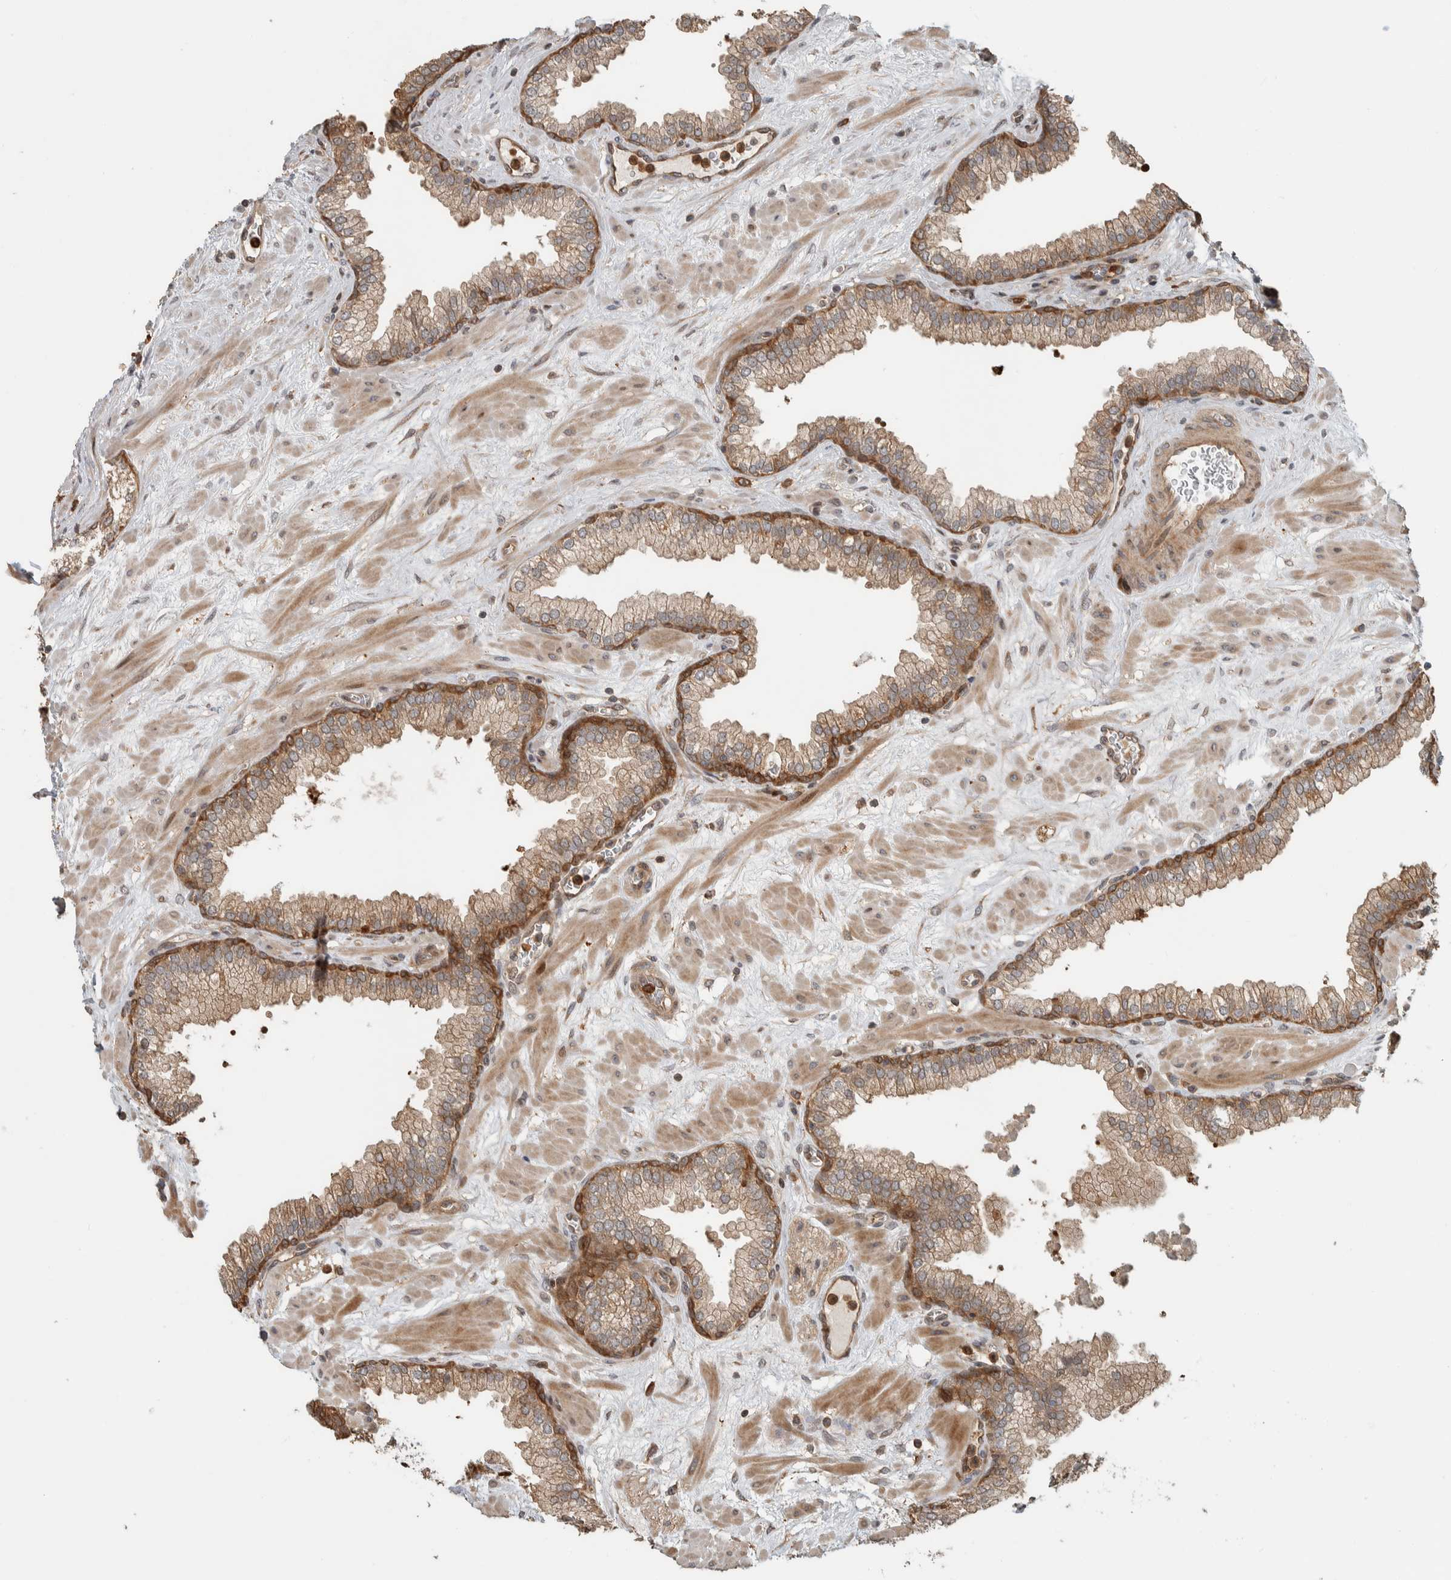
{"staining": {"intensity": "moderate", "quantity": ">75%", "location": "cytoplasmic/membranous"}, "tissue": "prostate", "cell_type": "Glandular cells", "image_type": "normal", "snomed": [{"axis": "morphology", "description": "Normal tissue, NOS"}, {"axis": "morphology", "description": "Urothelial carcinoma, Low grade"}, {"axis": "topography", "description": "Urinary bladder"}, {"axis": "topography", "description": "Prostate"}], "caption": "High-power microscopy captured an immunohistochemistry micrograph of unremarkable prostate, revealing moderate cytoplasmic/membranous staining in approximately >75% of glandular cells. (DAB (3,3'-diaminobenzidine) IHC with brightfield microscopy, high magnification).", "gene": "CNTROB", "patient": {"sex": "male", "age": 60}}